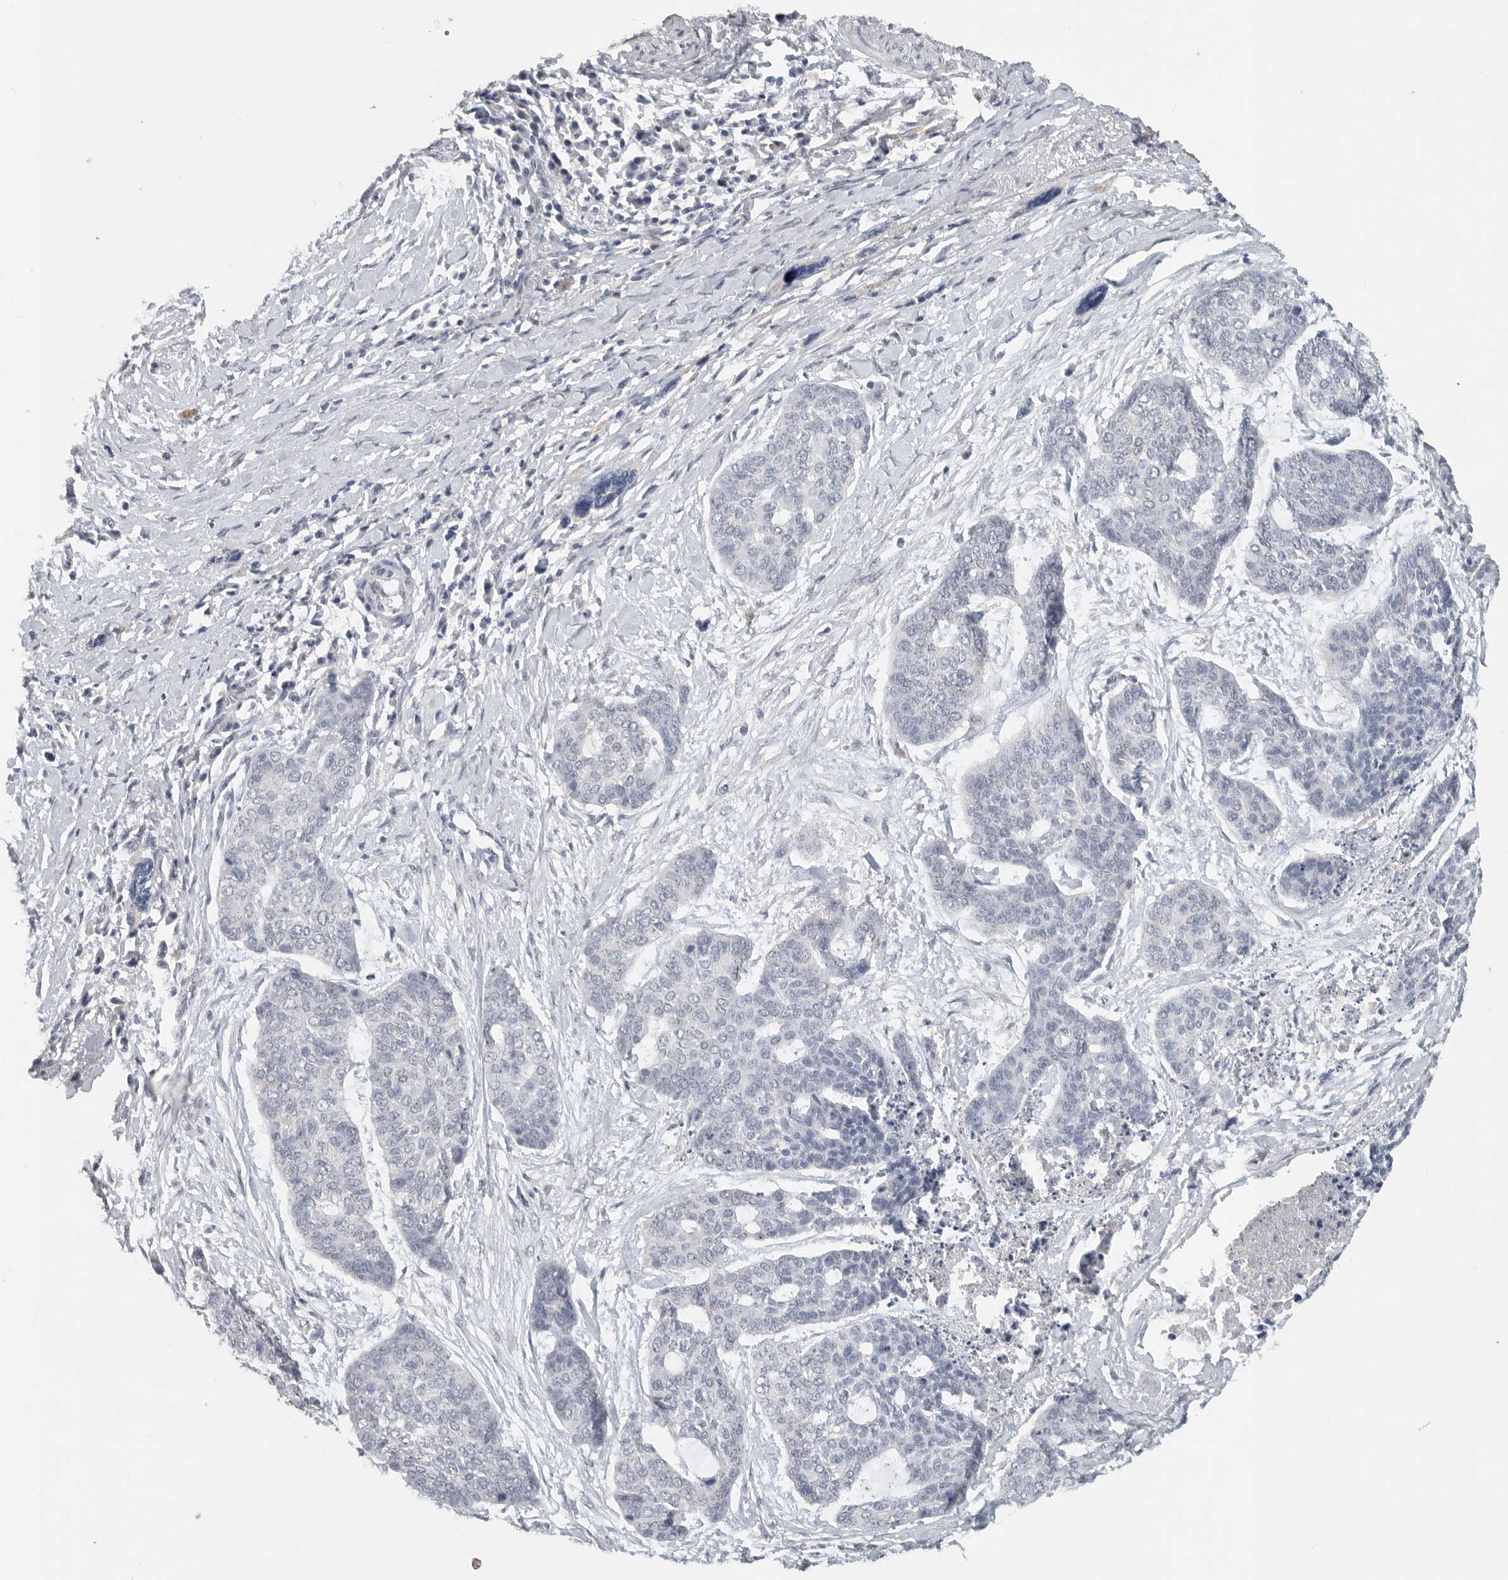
{"staining": {"intensity": "negative", "quantity": "none", "location": "none"}, "tissue": "skin cancer", "cell_type": "Tumor cells", "image_type": "cancer", "snomed": [{"axis": "morphology", "description": "Basal cell carcinoma"}, {"axis": "topography", "description": "Skin"}], "caption": "The micrograph displays no significant staining in tumor cells of skin cancer (basal cell carcinoma).", "gene": "REG4", "patient": {"sex": "female", "age": 64}}